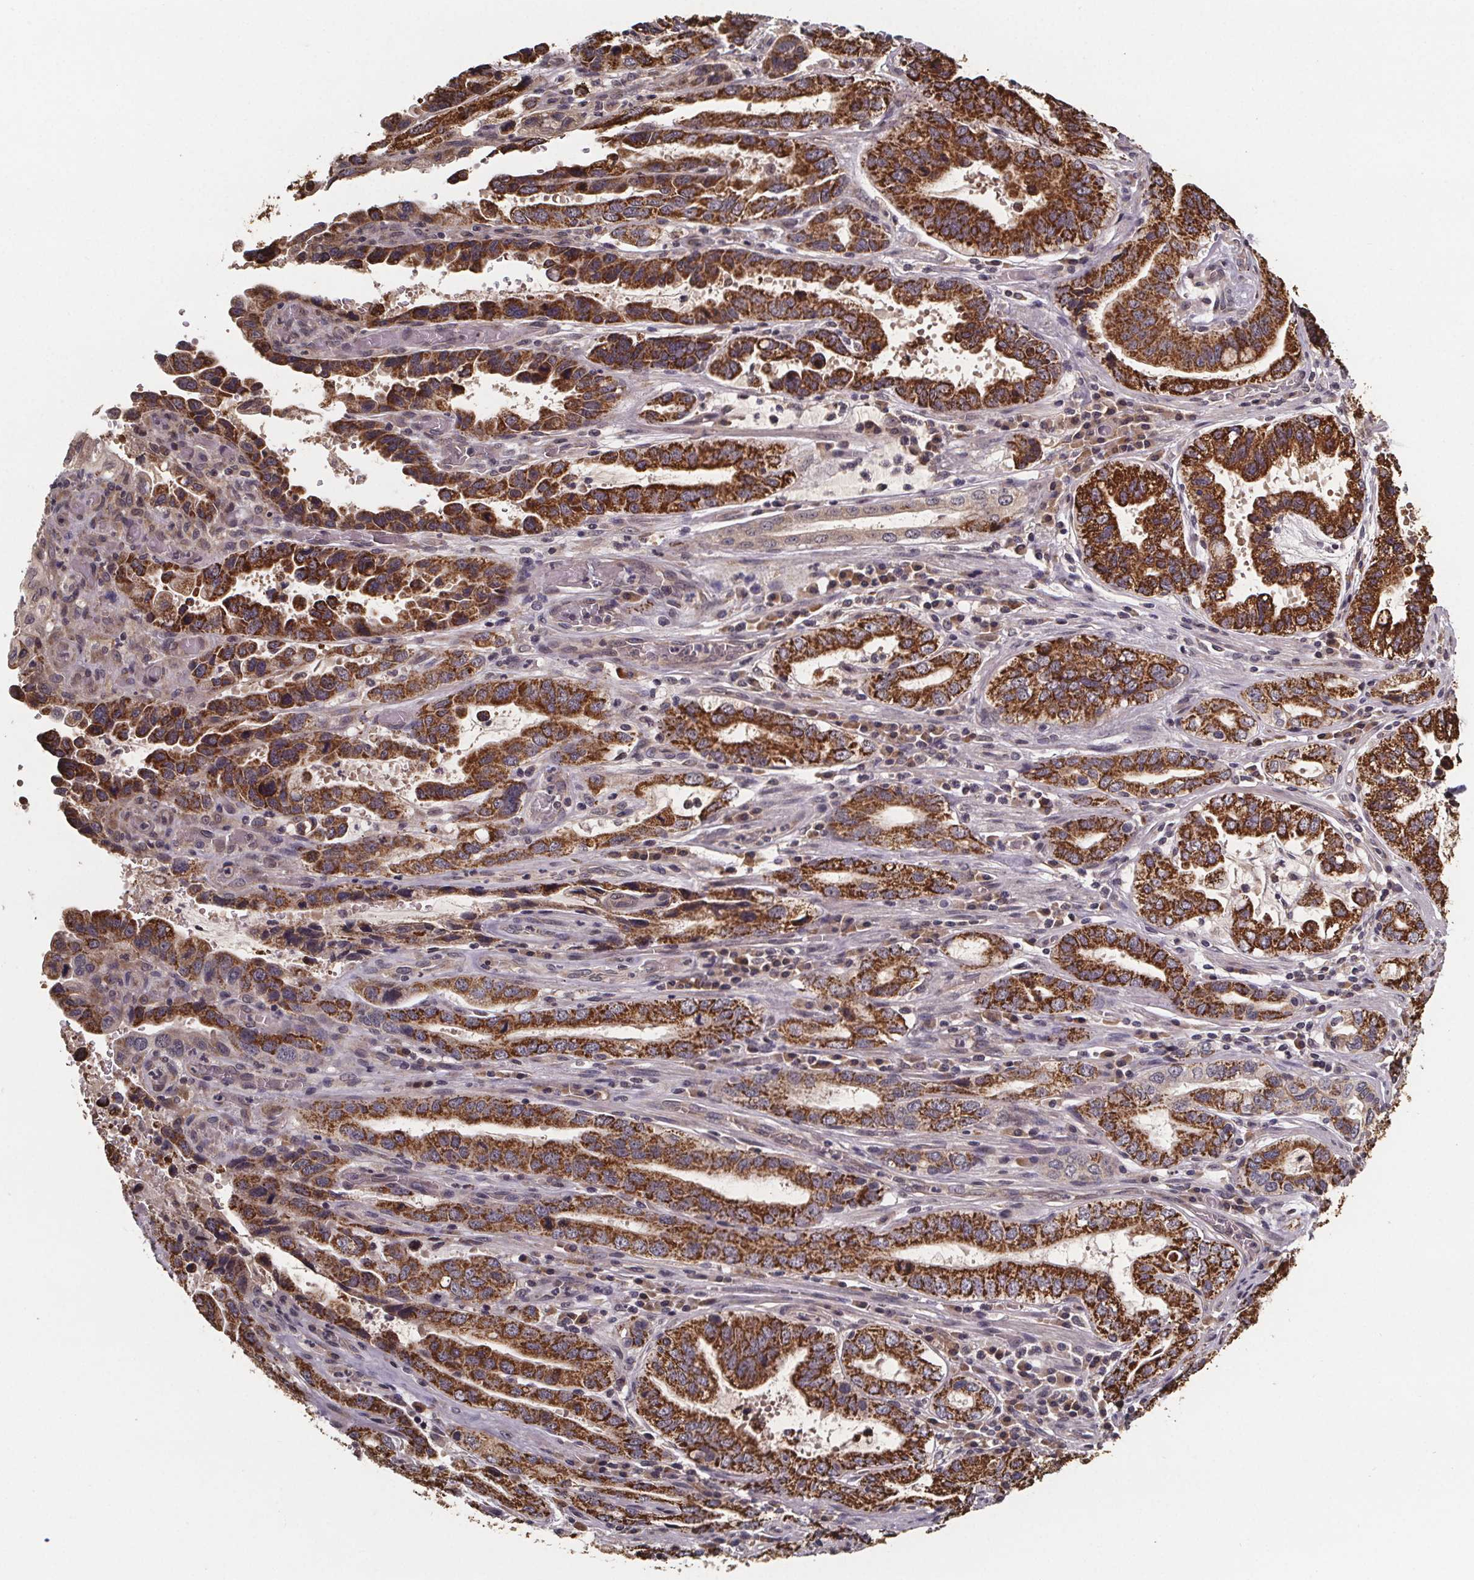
{"staining": {"intensity": "strong", "quantity": ">75%", "location": "cytoplasmic/membranous"}, "tissue": "stomach cancer", "cell_type": "Tumor cells", "image_type": "cancer", "snomed": [{"axis": "morphology", "description": "Adenocarcinoma, NOS"}, {"axis": "topography", "description": "Stomach, lower"}], "caption": "Protein expression analysis of adenocarcinoma (stomach) demonstrates strong cytoplasmic/membranous expression in approximately >75% of tumor cells.", "gene": "SAT1", "patient": {"sex": "female", "age": 76}}